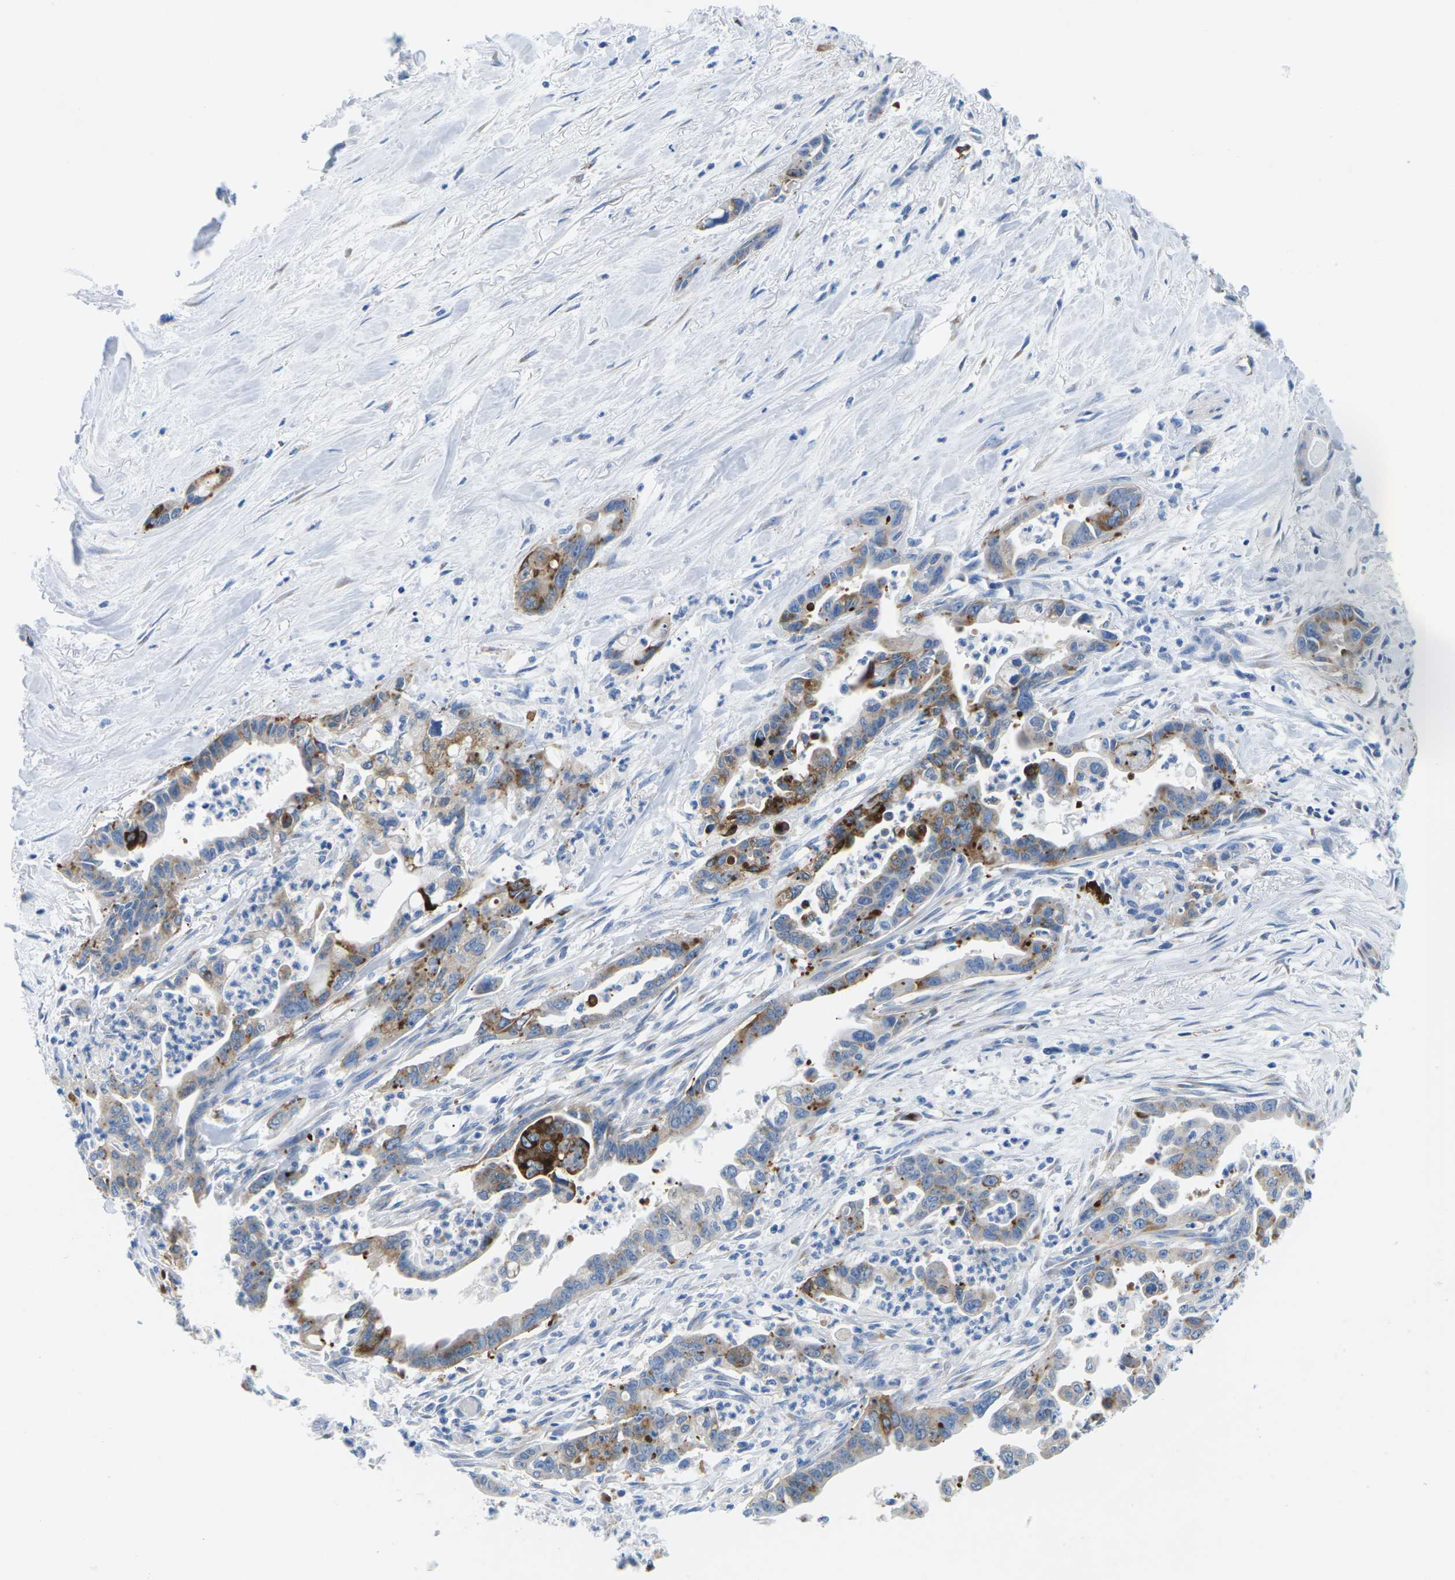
{"staining": {"intensity": "moderate", "quantity": "25%-75%", "location": "cytoplasmic/membranous"}, "tissue": "pancreatic cancer", "cell_type": "Tumor cells", "image_type": "cancer", "snomed": [{"axis": "morphology", "description": "Adenocarcinoma, NOS"}, {"axis": "topography", "description": "Pancreas"}], "caption": "Immunohistochemical staining of human pancreatic cancer (adenocarcinoma) shows moderate cytoplasmic/membranous protein positivity in approximately 25%-75% of tumor cells.", "gene": "SYNGR2", "patient": {"sex": "male", "age": 70}}